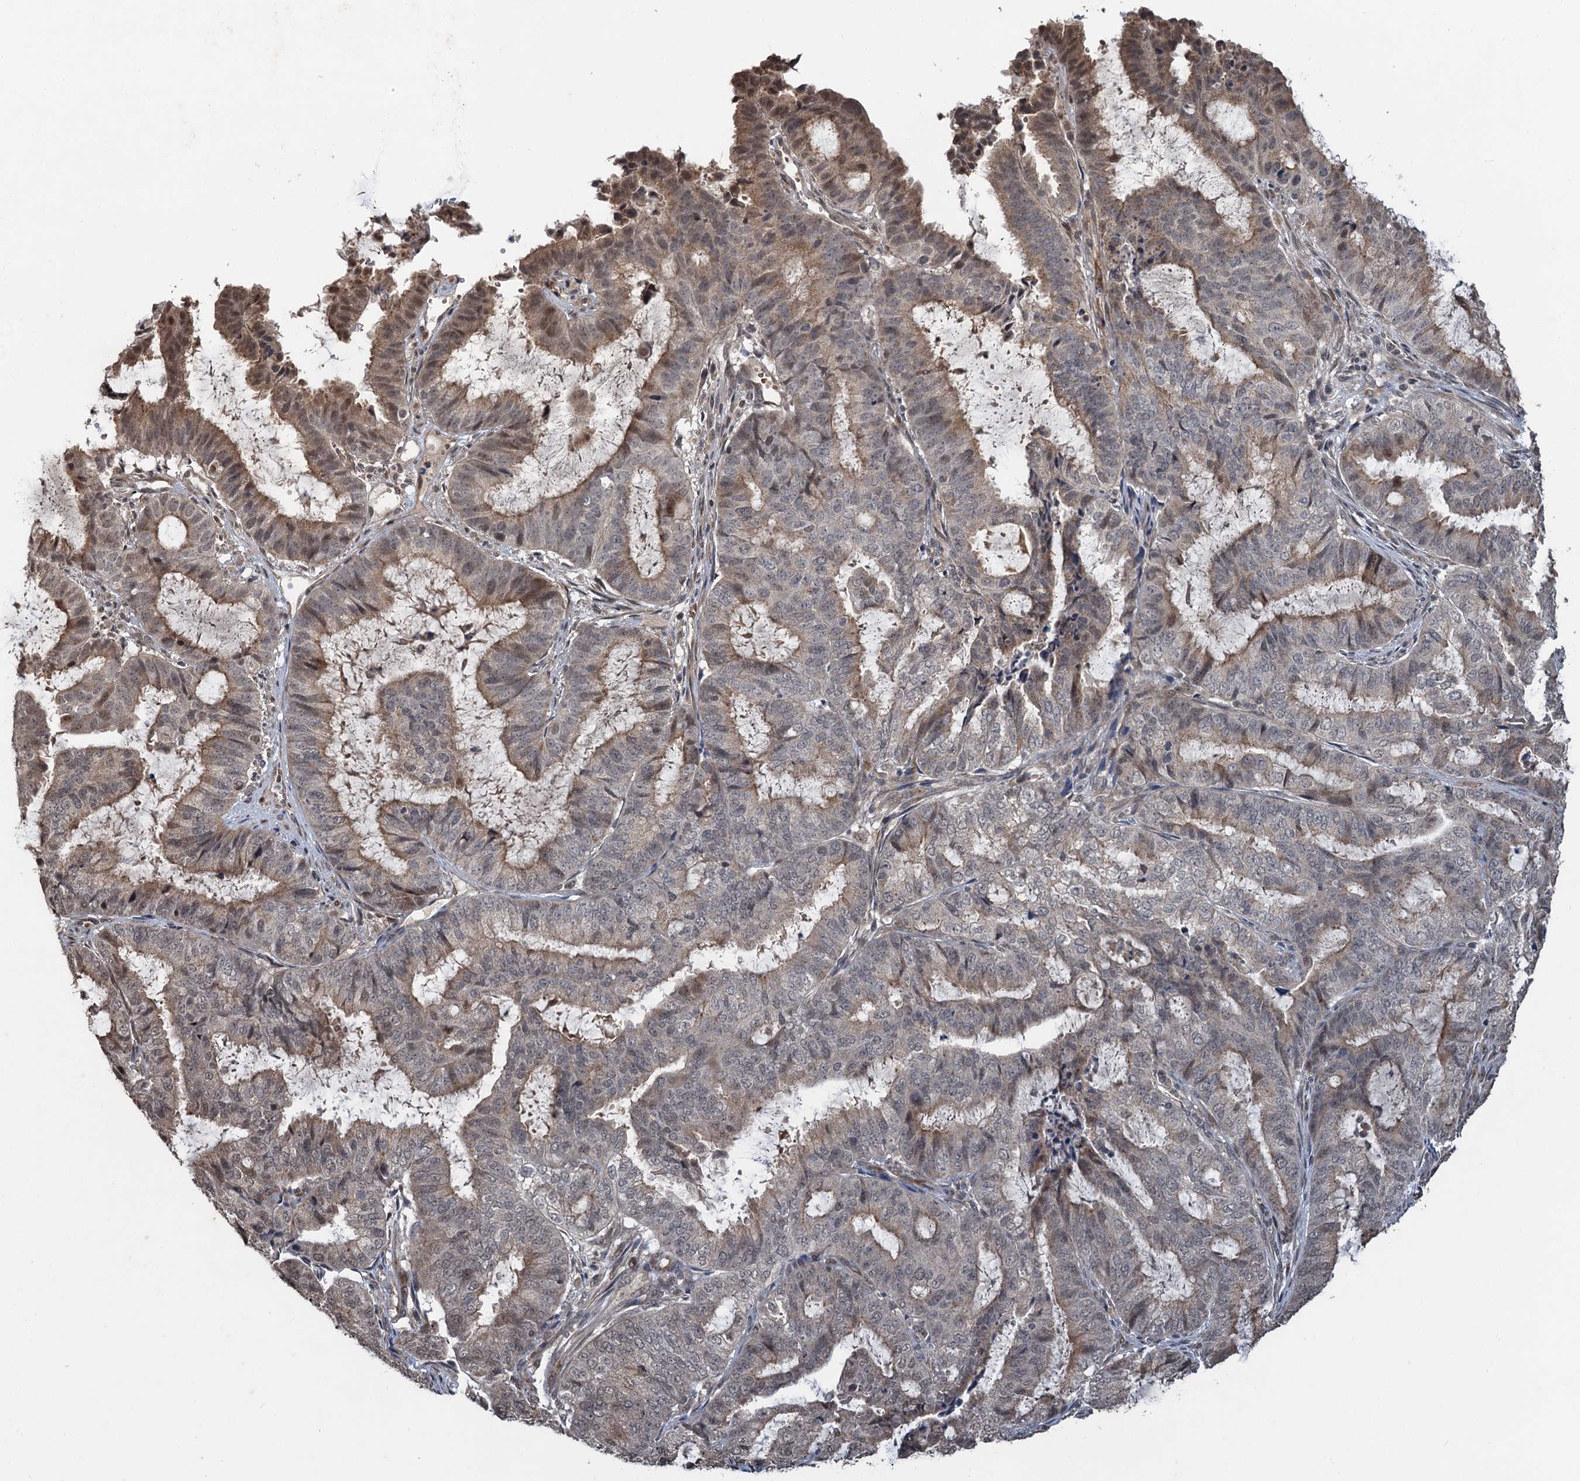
{"staining": {"intensity": "moderate", "quantity": "<25%", "location": "cytoplasmic/membranous,nuclear"}, "tissue": "endometrial cancer", "cell_type": "Tumor cells", "image_type": "cancer", "snomed": [{"axis": "morphology", "description": "Adenocarcinoma, NOS"}, {"axis": "topography", "description": "Endometrium"}], "caption": "A brown stain shows moderate cytoplasmic/membranous and nuclear expression of a protein in human endometrial cancer tumor cells.", "gene": "REP15", "patient": {"sex": "female", "age": 51}}